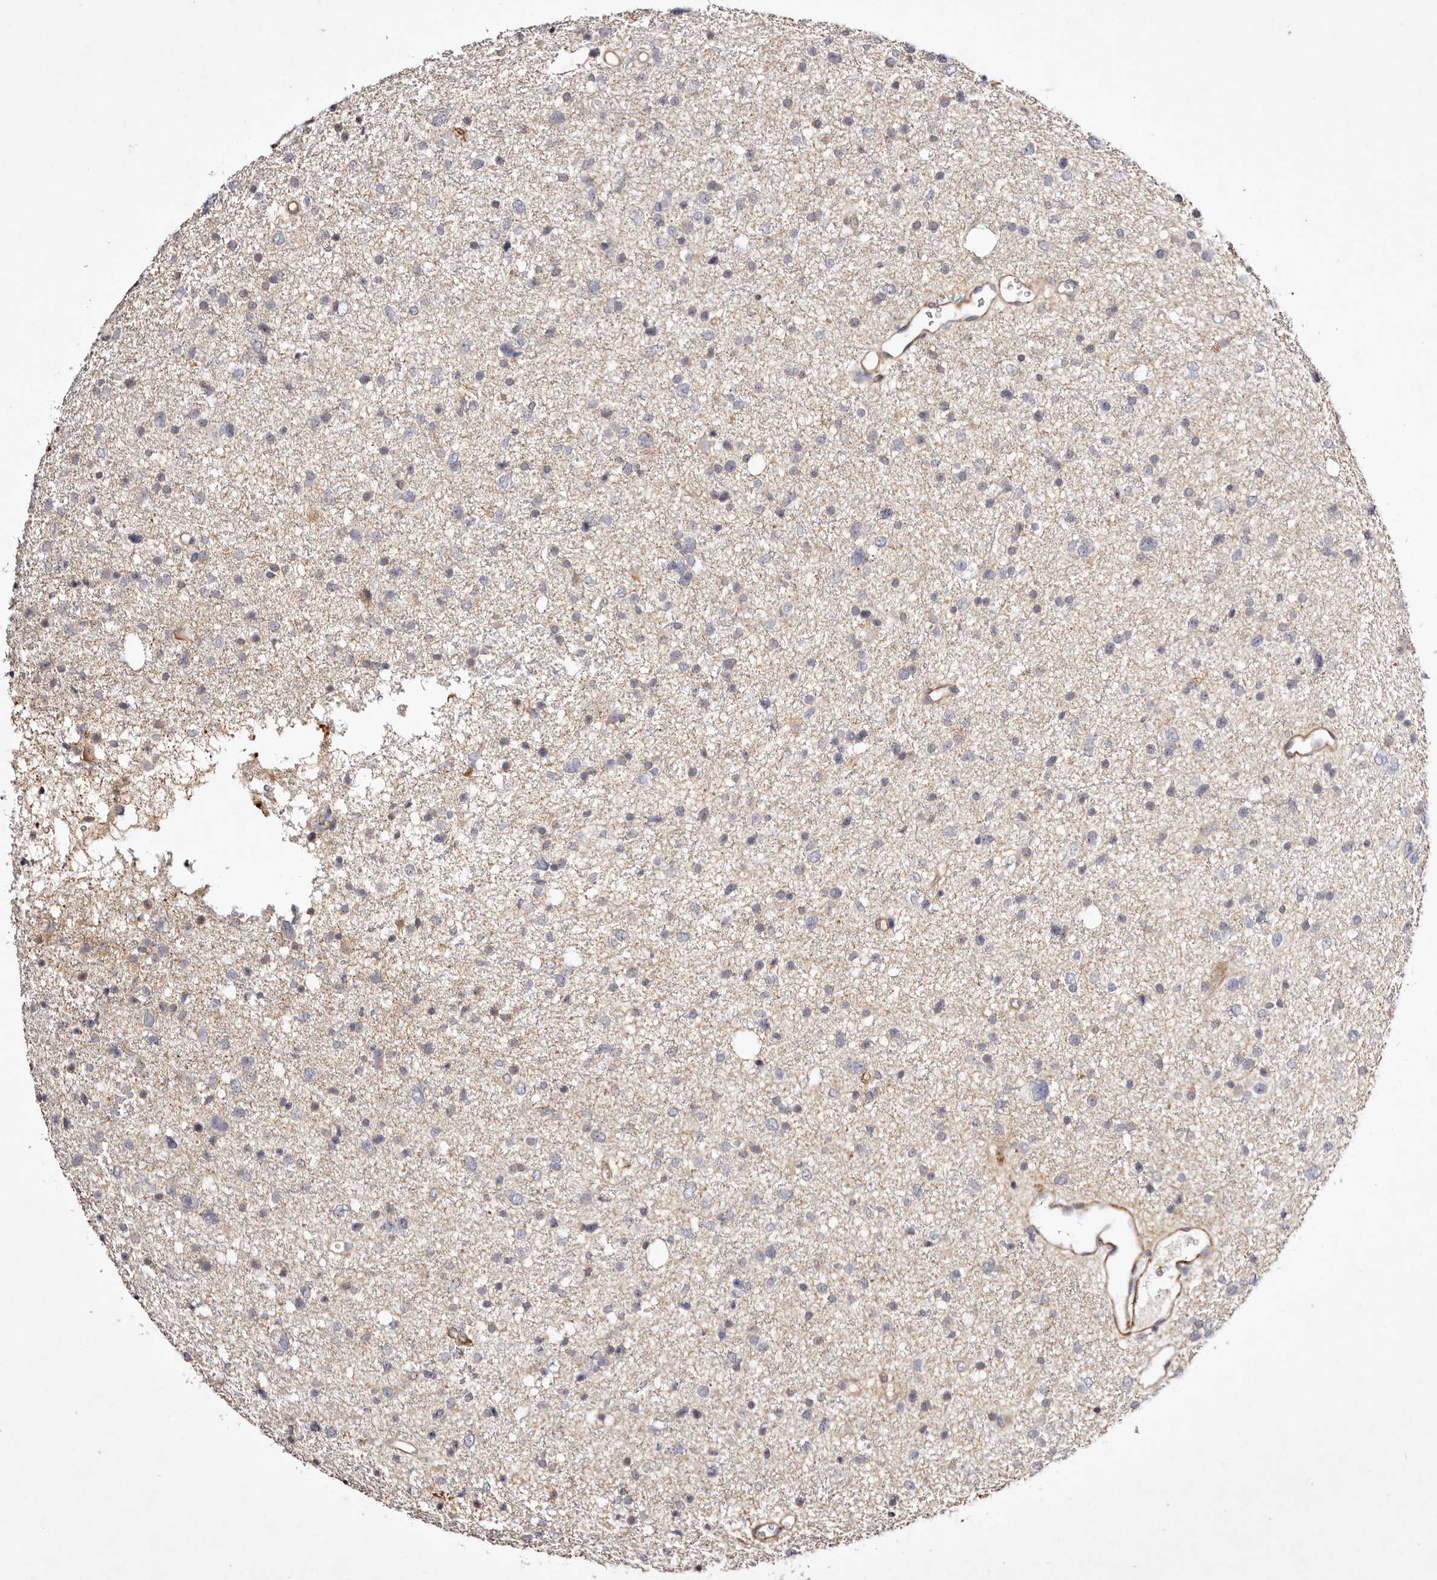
{"staining": {"intensity": "negative", "quantity": "none", "location": "none"}, "tissue": "glioma", "cell_type": "Tumor cells", "image_type": "cancer", "snomed": [{"axis": "morphology", "description": "Glioma, malignant, Low grade"}, {"axis": "topography", "description": "Brain"}], "caption": "Immunohistochemical staining of glioma shows no significant staining in tumor cells. Nuclei are stained in blue.", "gene": "MTMR11", "patient": {"sex": "female", "age": 37}}